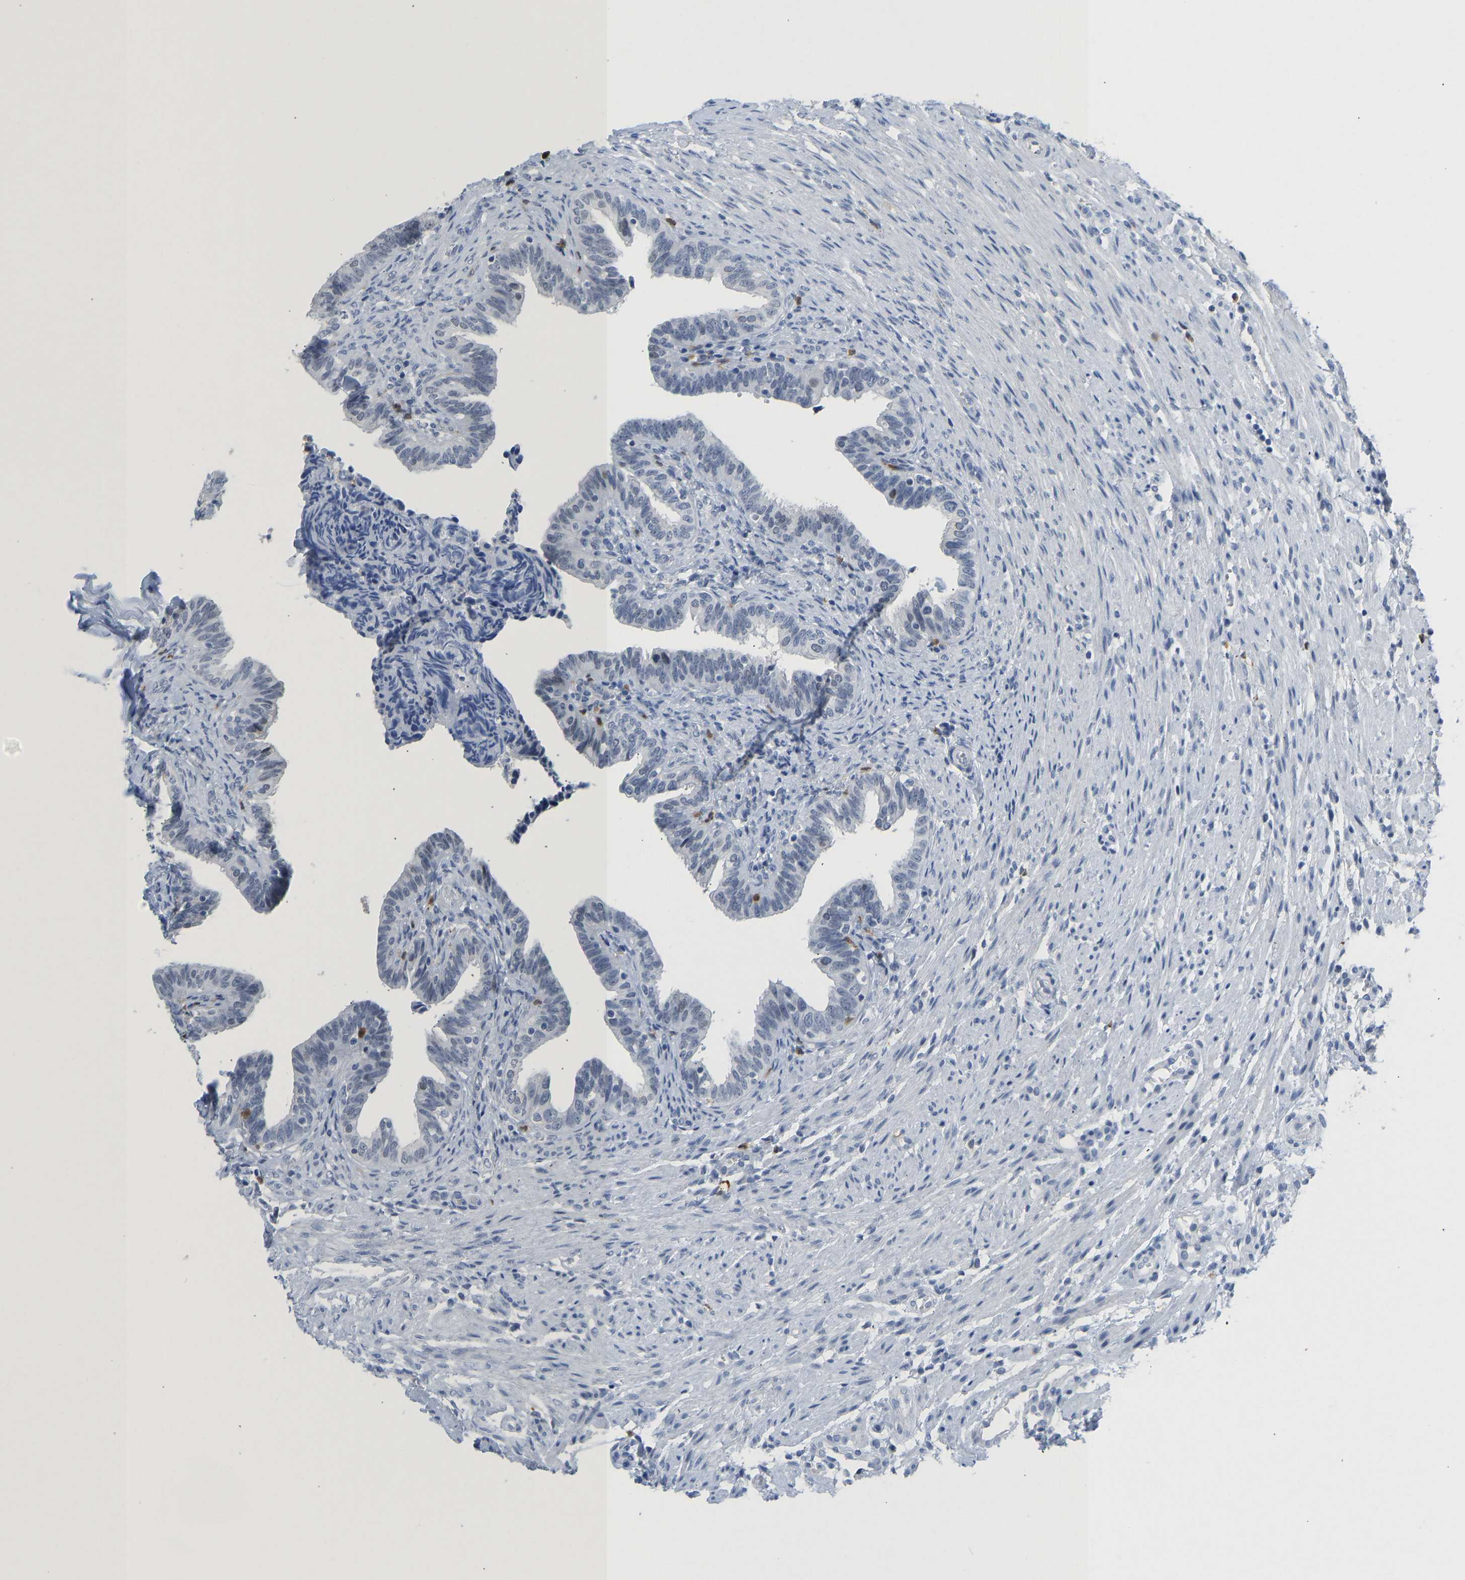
{"staining": {"intensity": "negative", "quantity": "none", "location": "none"}, "tissue": "fallopian tube", "cell_type": "Glandular cells", "image_type": "normal", "snomed": [{"axis": "morphology", "description": "Normal tissue, NOS"}, {"axis": "topography", "description": "Fallopian tube"}, {"axis": "topography", "description": "Placenta"}], "caption": "Photomicrograph shows no protein expression in glandular cells of normal fallopian tube.", "gene": "TXNDC2", "patient": {"sex": "female", "age": 34}}